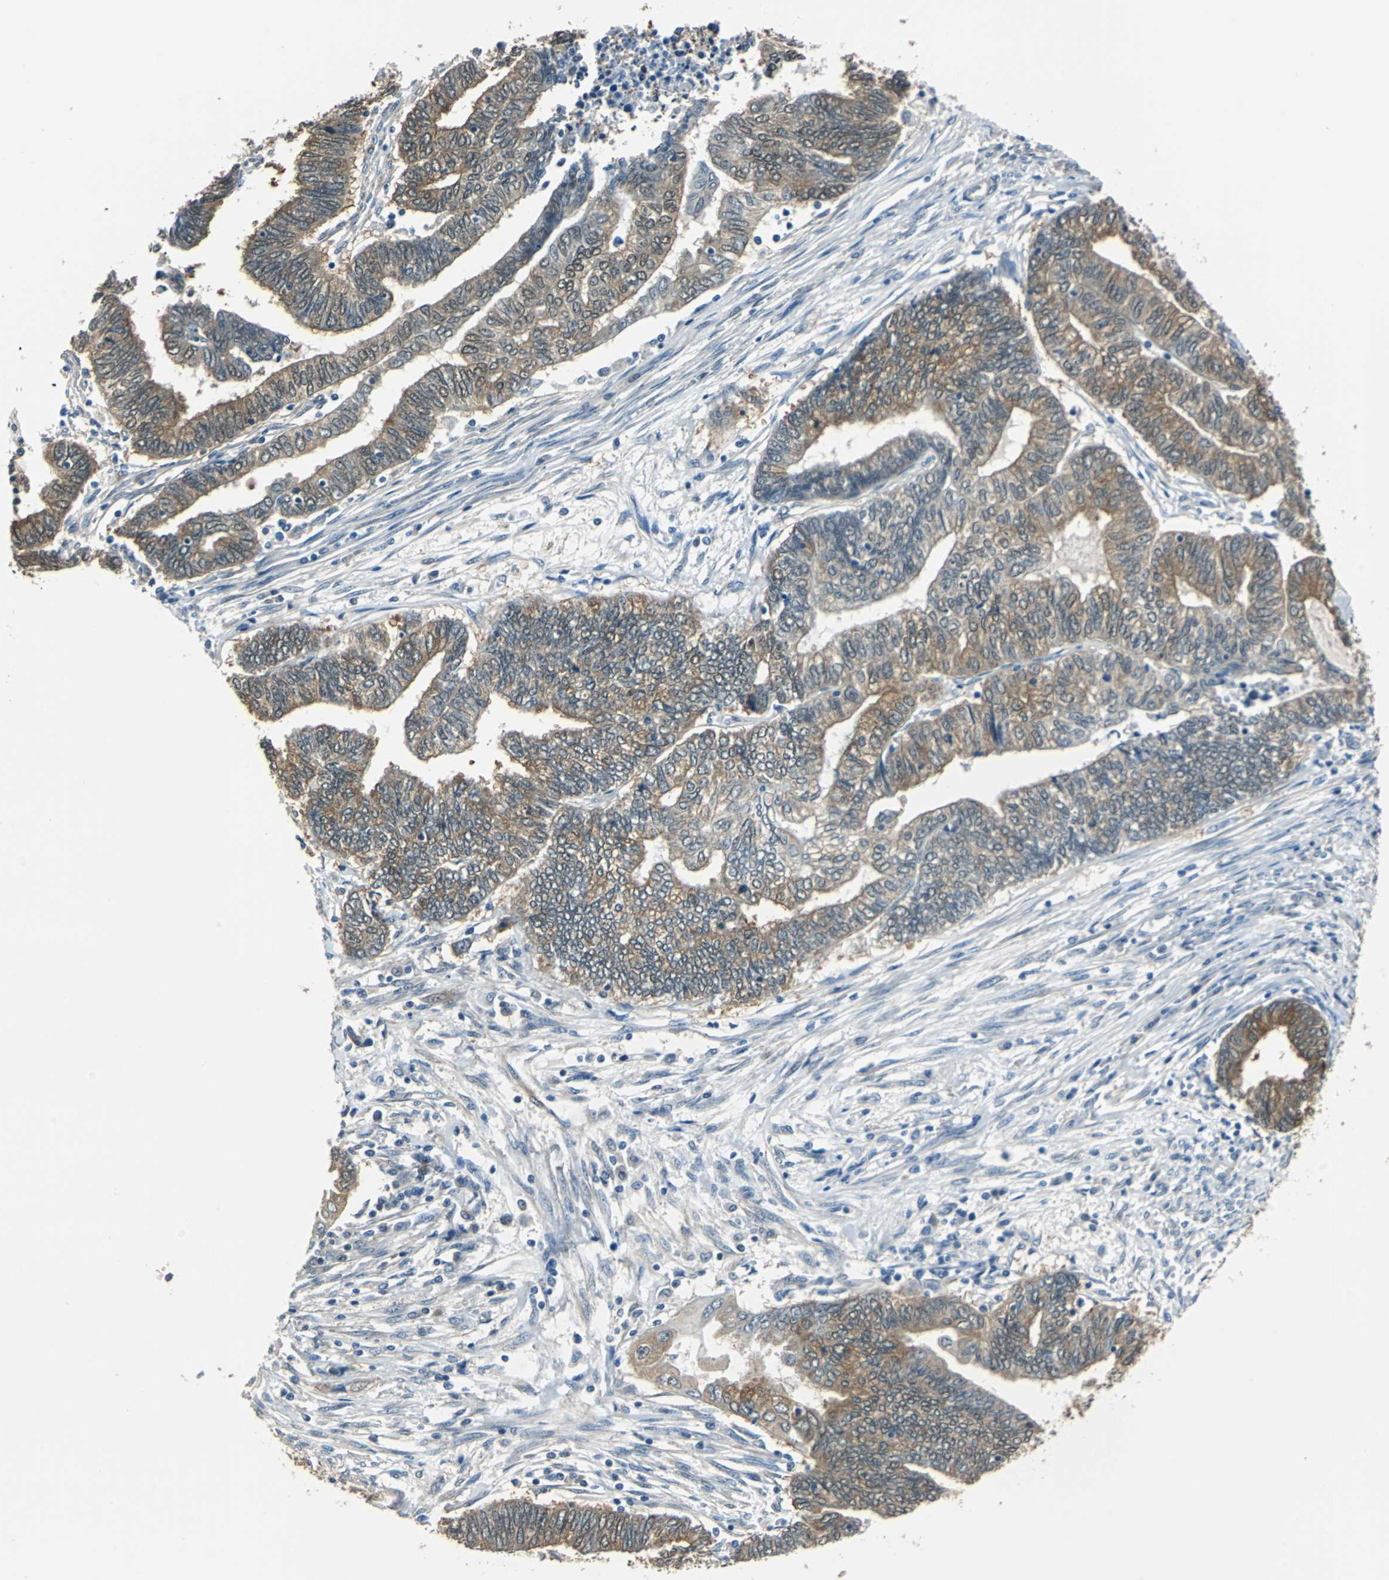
{"staining": {"intensity": "moderate", "quantity": ">75%", "location": "cytoplasmic/membranous"}, "tissue": "endometrial cancer", "cell_type": "Tumor cells", "image_type": "cancer", "snomed": [{"axis": "morphology", "description": "Adenocarcinoma, NOS"}, {"axis": "topography", "description": "Uterus"}, {"axis": "topography", "description": "Endometrium"}], "caption": "High-magnification brightfield microscopy of endometrial cancer (adenocarcinoma) stained with DAB (3,3'-diaminobenzidine) (brown) and counterstained with hematoxylin (blue). tumor cells exhibit moderate cytoplasmic/membranous expression is seen in about>75% of cells.", "gene": "FKBP4", "patient": {"sex": "female", "age": 70}}